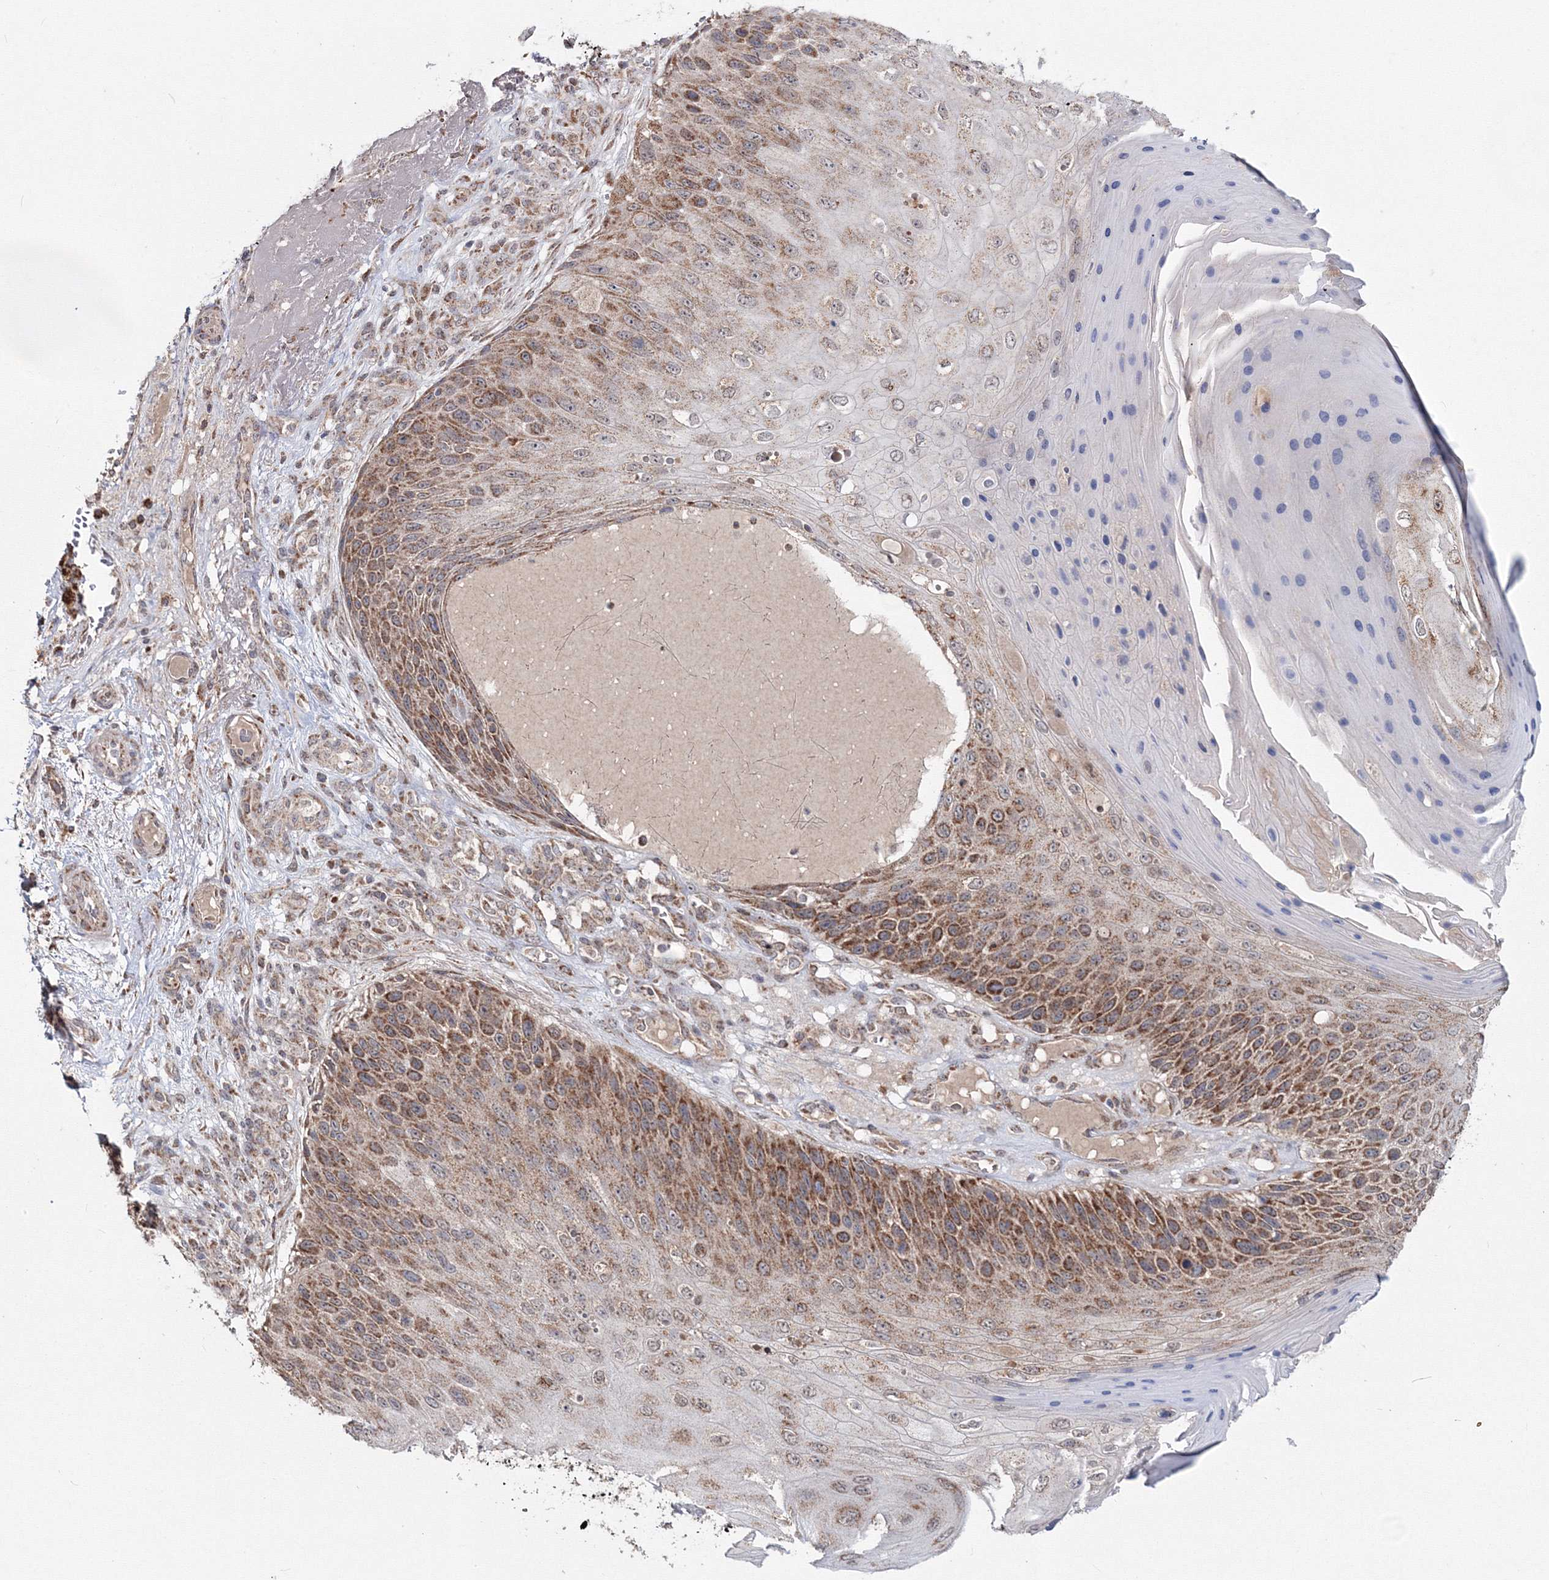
{"staining": {"intensity": "moderate", "quantity": ">75%", "location": "cytoplasmic/membranous"}, "tissue": "skin cancer", "cell_type": "Tumor cells", "image_type": "cancer", "snomed": [{"axis": "morphology", "description": "Squamous cell carcinoma, NOS"}, {"axis": "topography", "description": "Skin"}], "caption": "Immunohistochemical staining of skin cancer (squamous cell carcinoma) exhibits medium levels of moderate cytoplasmic/membranous expression in approximately >75% of tumor cells. The protein of interest is stained brown, and the nuclei are stained in blue (DAB IHC with brightfield microscopy, high magnification).", "gene": "PEX13", "patient": {"sex": "female", "age": 88}}